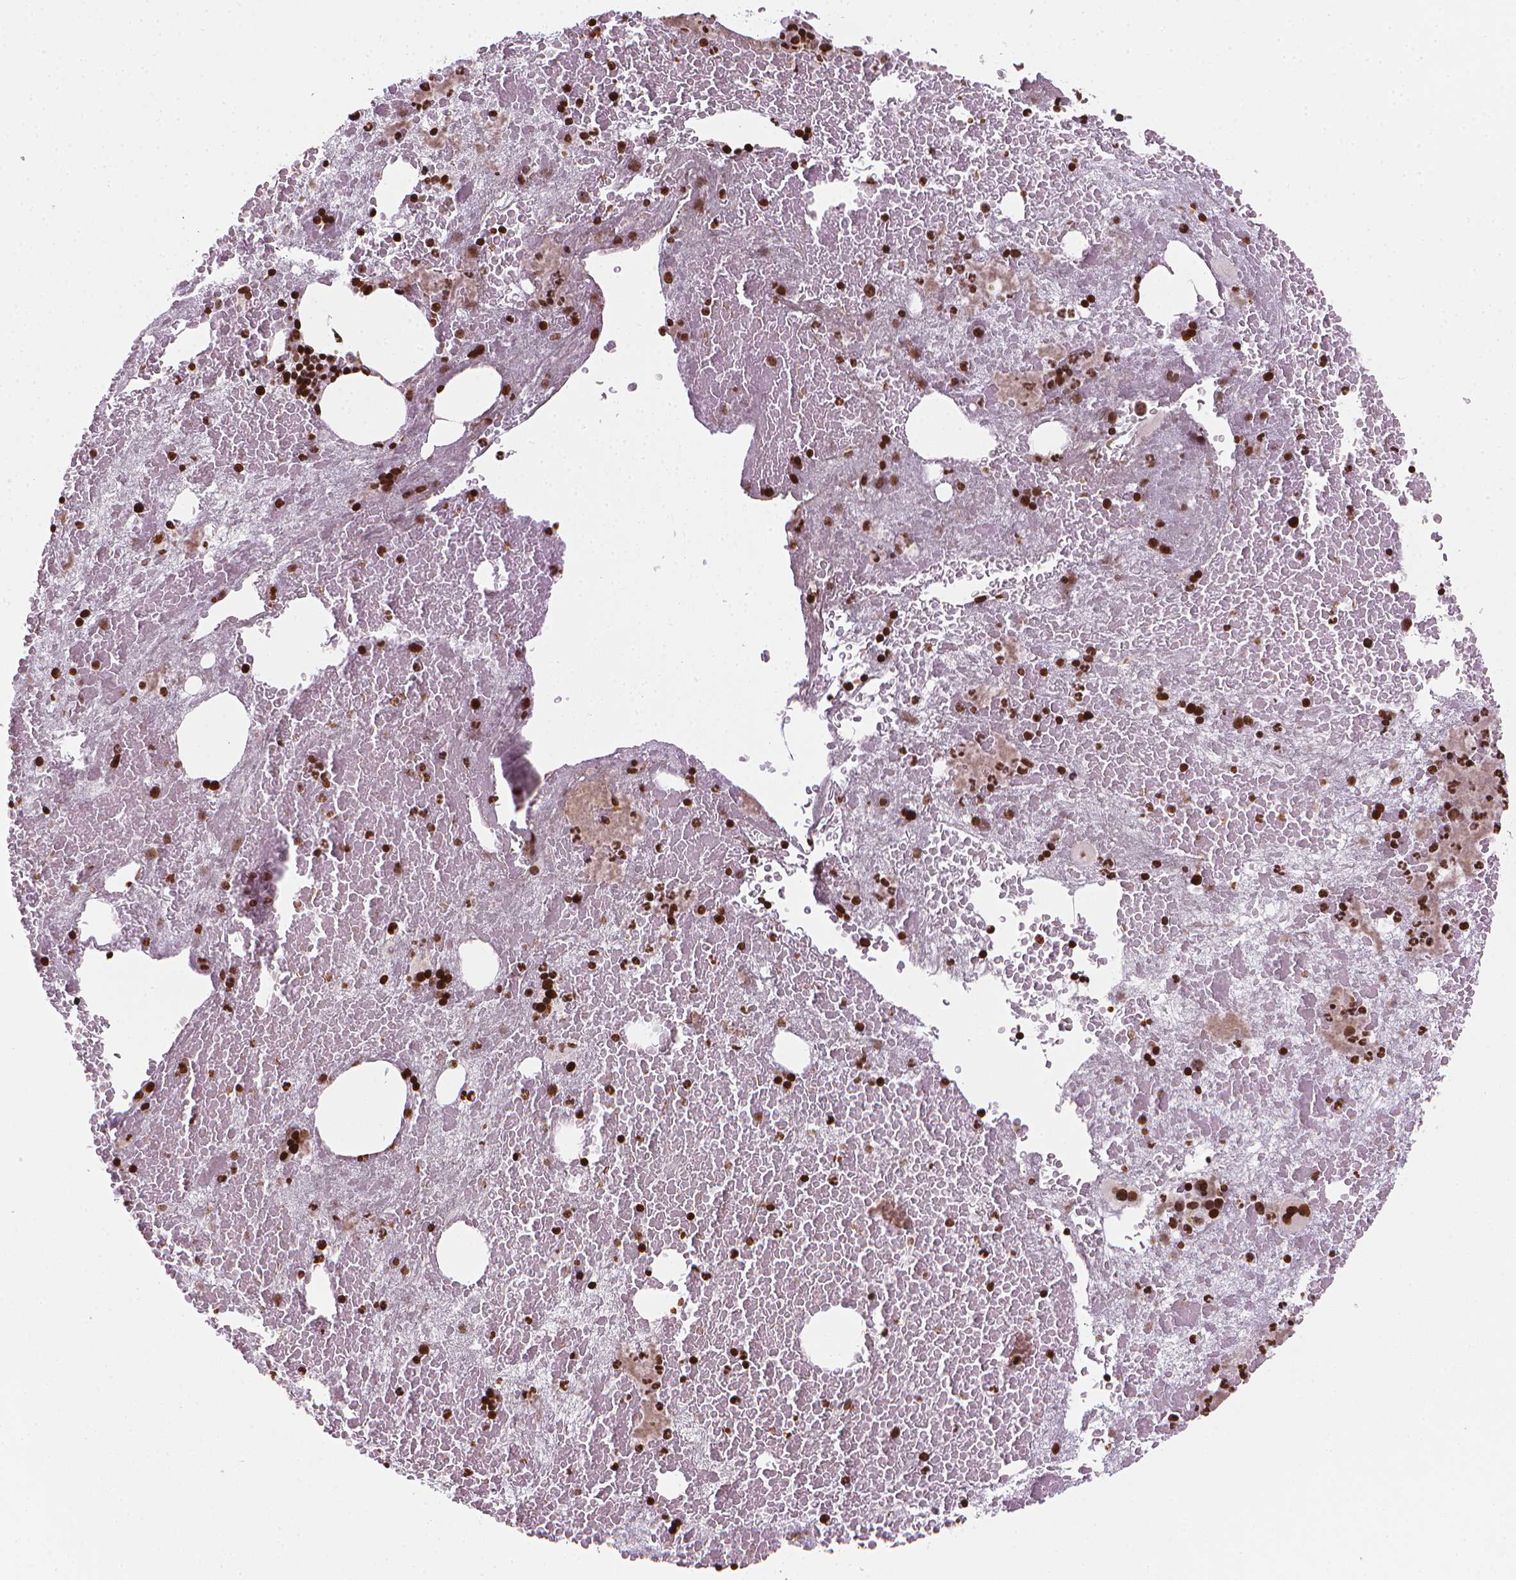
{"staining": {"intensity": "strong", "quantity": ">75%", "location": "nuclear"}, "tissue": "bone marrow", "cell_type": "Hematopoietic cells", "image_type": "normal", "snomed": [{"axis": "morphology", "description": "Normal tissue, NOS"}, {"axis": "topography", "description": "Bone marrow"}], "caption": "Protein expression analysis of unremarkable bone marrow demonstrates strong nuclear staining in approximately >75% of hematopoietic cells. Nuclei are stained in blue.", "gene": "PIP4K2A", "patient": {"sex": "male", "age": 81}}